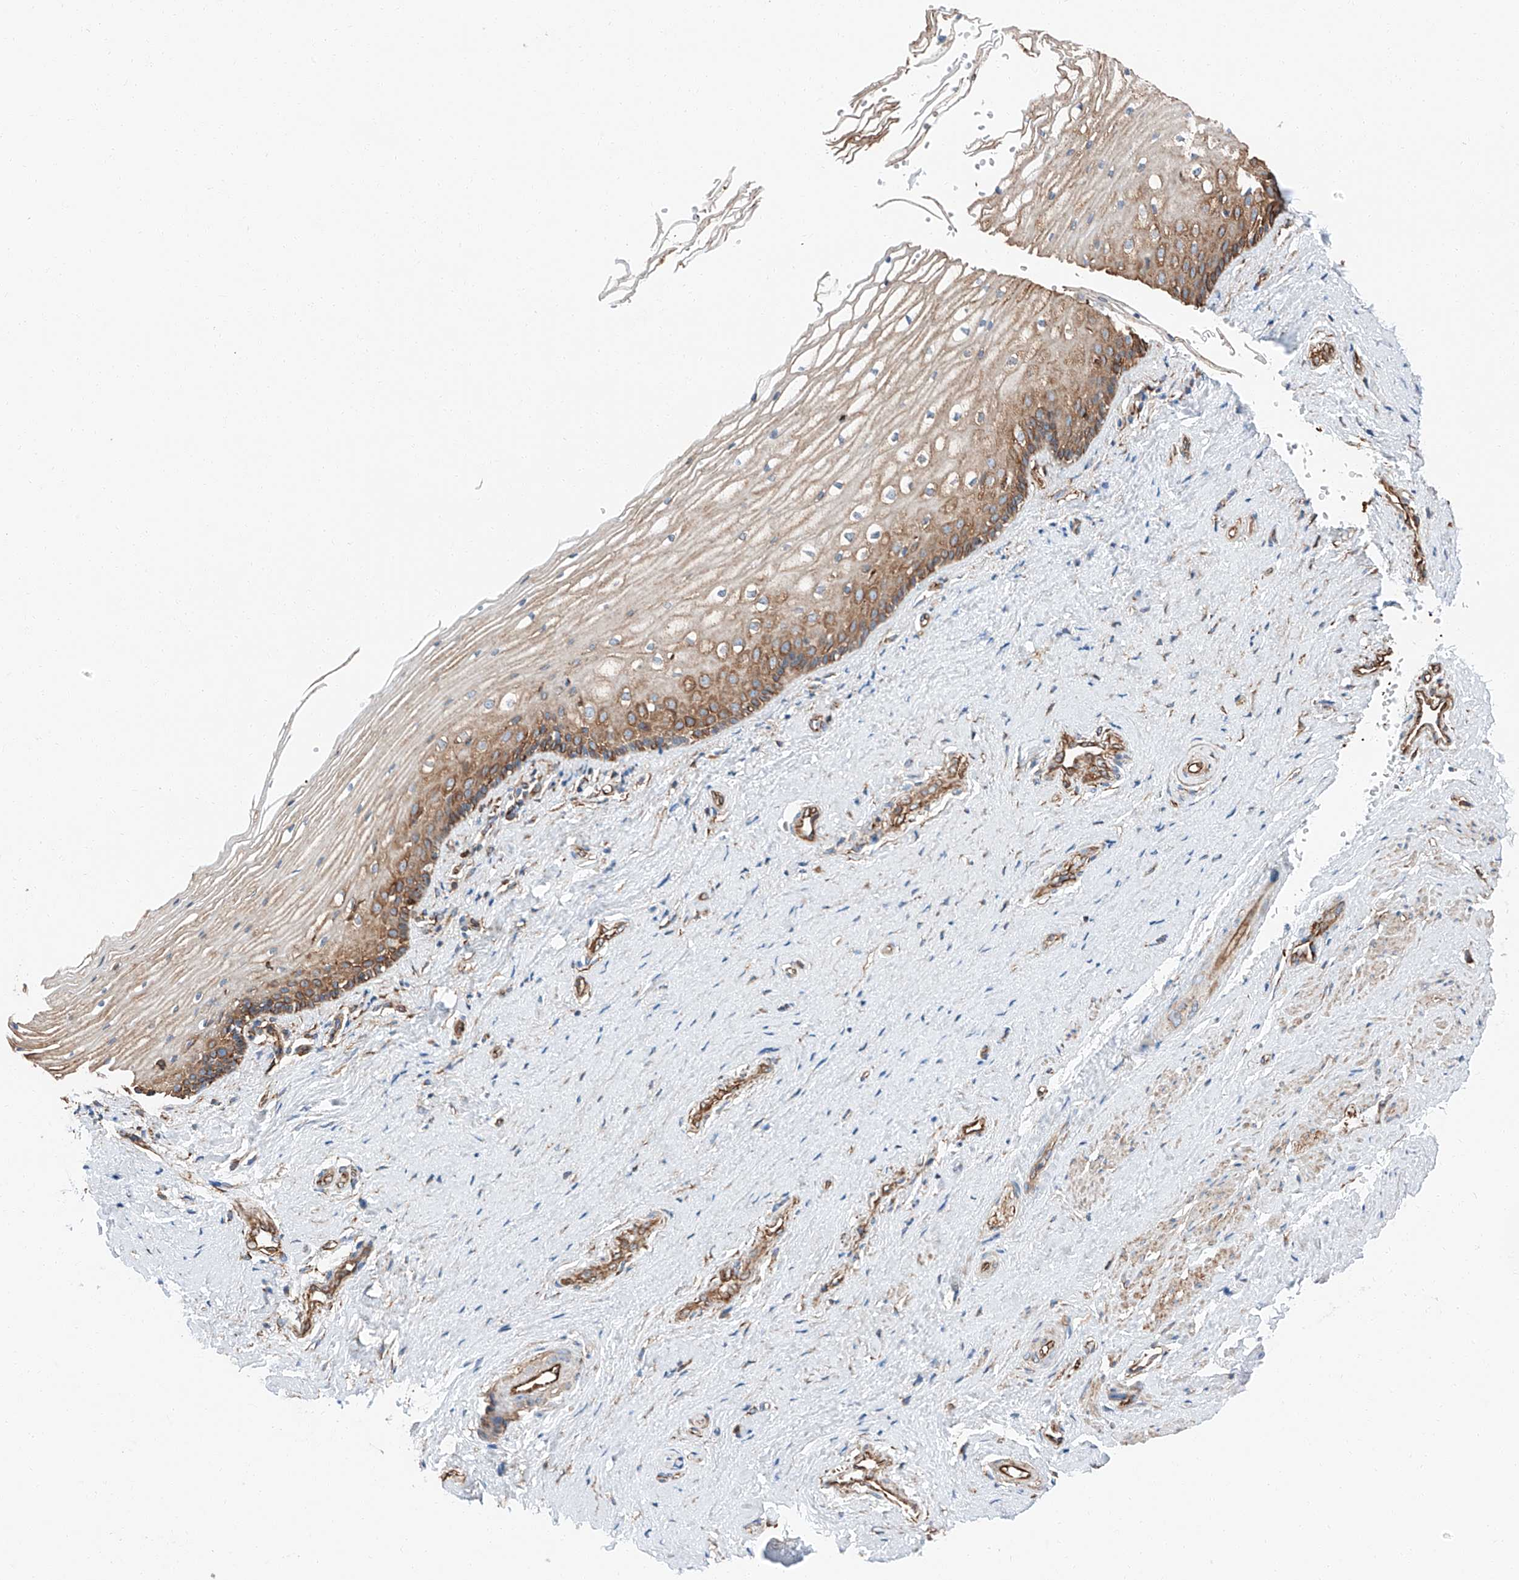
{"staining": {"intensity": "moderate", "quantity": ">75%", "location": "cytoplasmic/membranous"}, "tissue": "vagina", "cell_type": "Squamous epithelial cells", "image_type": "normal", "snomed": [{"axis": "morphology", "description": "Normal tissue, NOS"}, {"axis": "topography", "description": "Vagina"}], "caption": "Immunohistochemistry (IHC) histopathology image of unremarkable vagina: vagina stained using immunohistochemistry exhibits medium levels of moderate protein expression localized specifically in the cytoplasmic/membranous of squamous epithelial cells, appearing as a cytoplasmic/membranous brown color.", "gene": "ZNF804A", "patient": {"sex": "female", "age": 46}}